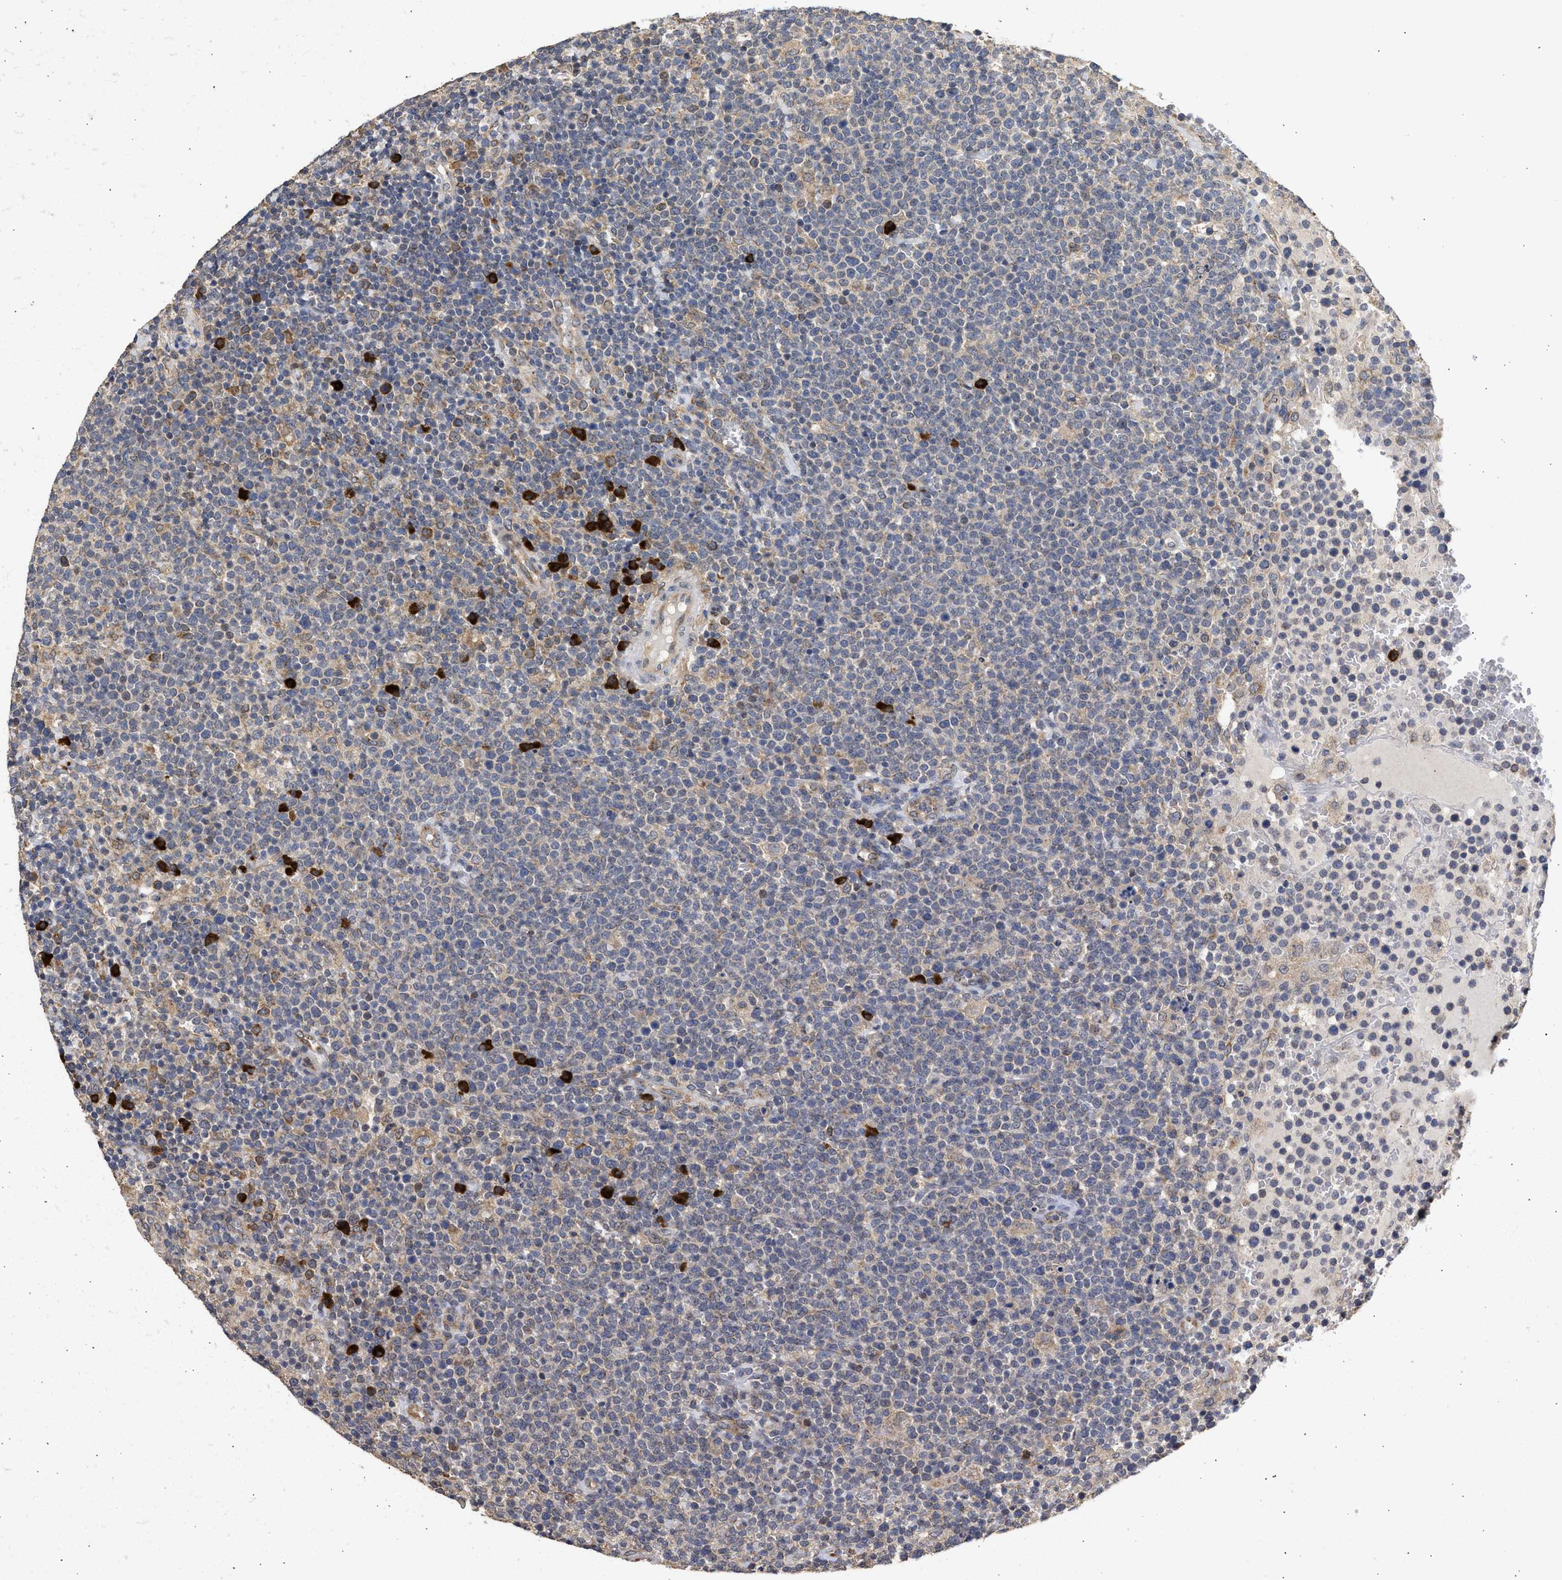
{"staining": {"intensity": "weak", "quantity": "<25%", "location": "cytoplasmic/membranous"}, "tissue": "lymphoma", "cell_type": "Tumor cells", "image_type": "cancer", "snomed": [{"axis": "morphology", "description": "Malignant lymphoma, non-Hodgkin's type, High grade"}, {"axis": "topography", "description": "Lymph node"}], "caption": "High power microscopy histopathology image of an immunohistochemistry micrograph of malignant lymphoma, non-Hodgkin's type (high-grade), revealing no significant staining in tumor cells. (DAB (3,3'-diaminobenzidine) immunohistochemistry (IHC) with hematoxylin counter stain).", "gene": "DNAJC1", "patient": {"sex": "male", "age": 61}}